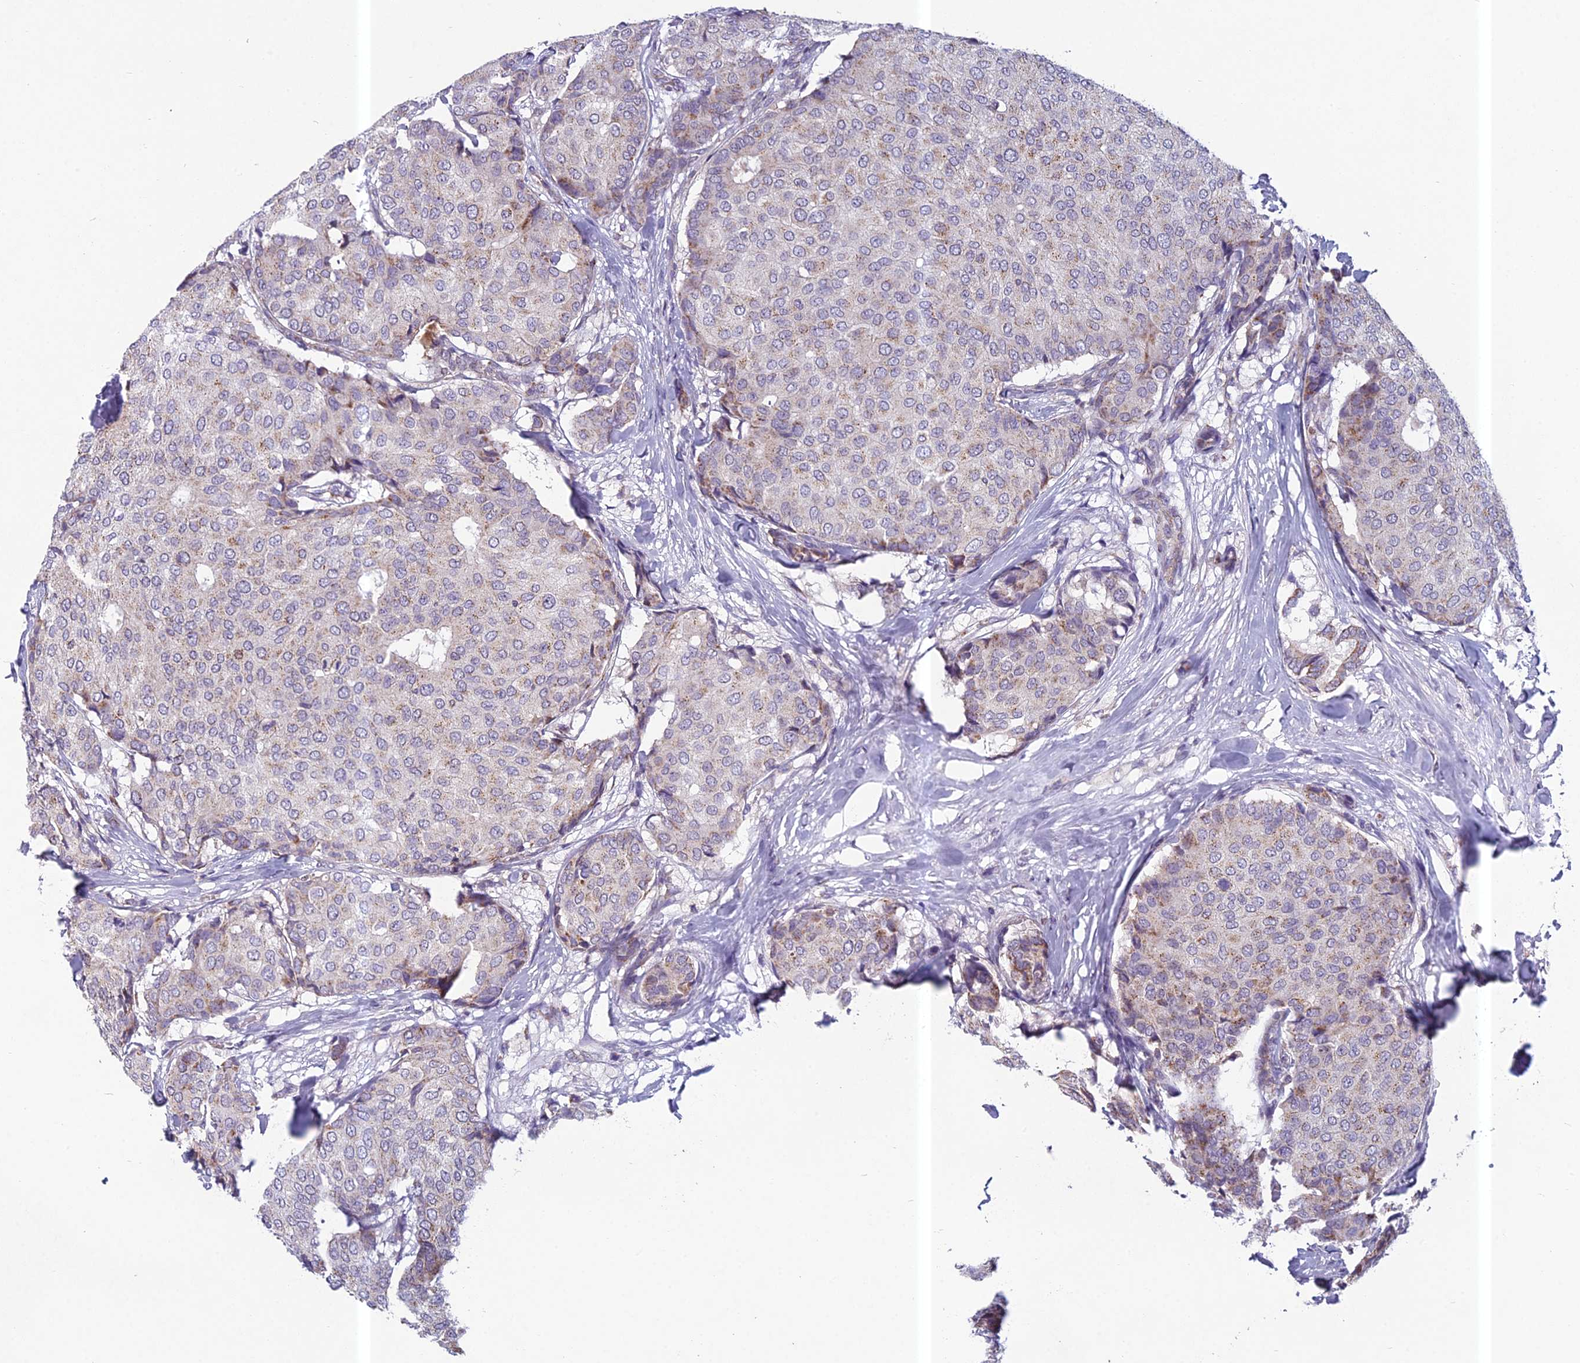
{"staining": {"intensity": "moderate", "quantity": "<25%", "location": "cytoplasmic/membranous"}, "tissue": "breast cancer", "cell_type": "Tumor cells", "image_type": "cancer", "snomed": [{"axis": "morphology", "description": "Duct carcinoma"}, {"axis": "topography", "description": "Breast"}], "caption": "IHC micrograph of human breast cancer stained for a protein (brown), which demonstrates low levels of moderate cytoplasmic/membranous positivity in approximately <25% of tumor cells.", "gene": "ENSG00000188897", "patient": {"sex": "female", "age": 75}}